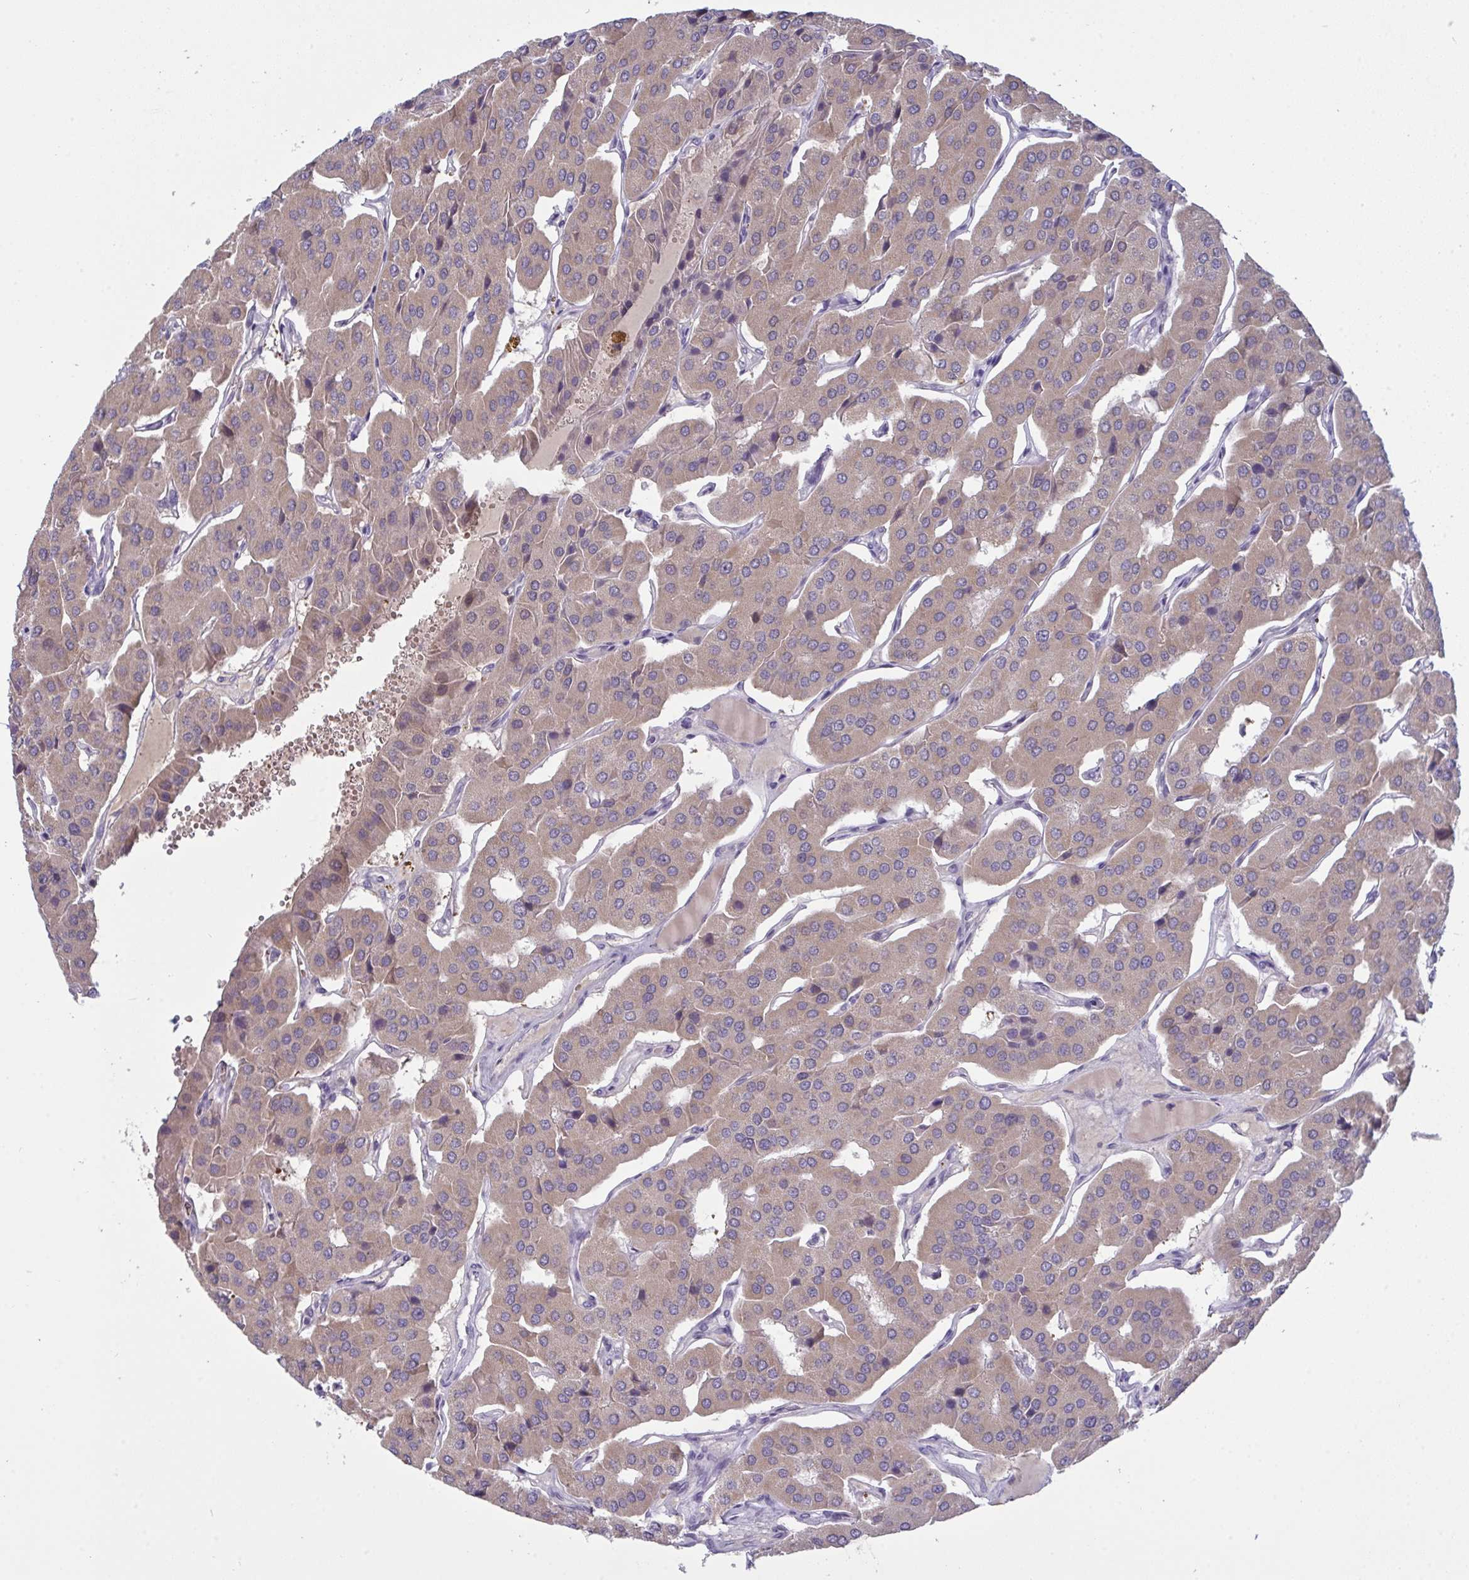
{"staining": {"intensity": "moderate", "quantity": ">75%", "location": "cytoplasmic/membranous"}, "tissue": "parathyroid gland", "cell_type": "Glandular cells", "image_type": "normal", "snomed": [{"axis": "morphology", "description": "Normal tissue, NOS"}, {"axis": "morphology", "description": "Adenoma, NOS"}, {"axis": "topography", "description": "Parathyroid gland"}], "caption": "Moderate cytoplasmic/membranous staining is appreciated in approximately >75% of glandular cells in normal parathyroid gland. The protein is stained brown, and the nuclei are stained in blue (DAB IHC with brightfield microscopy, high magnification).", "gene": "ZNF784", "patient": {"sex": "female", "age": 86}}